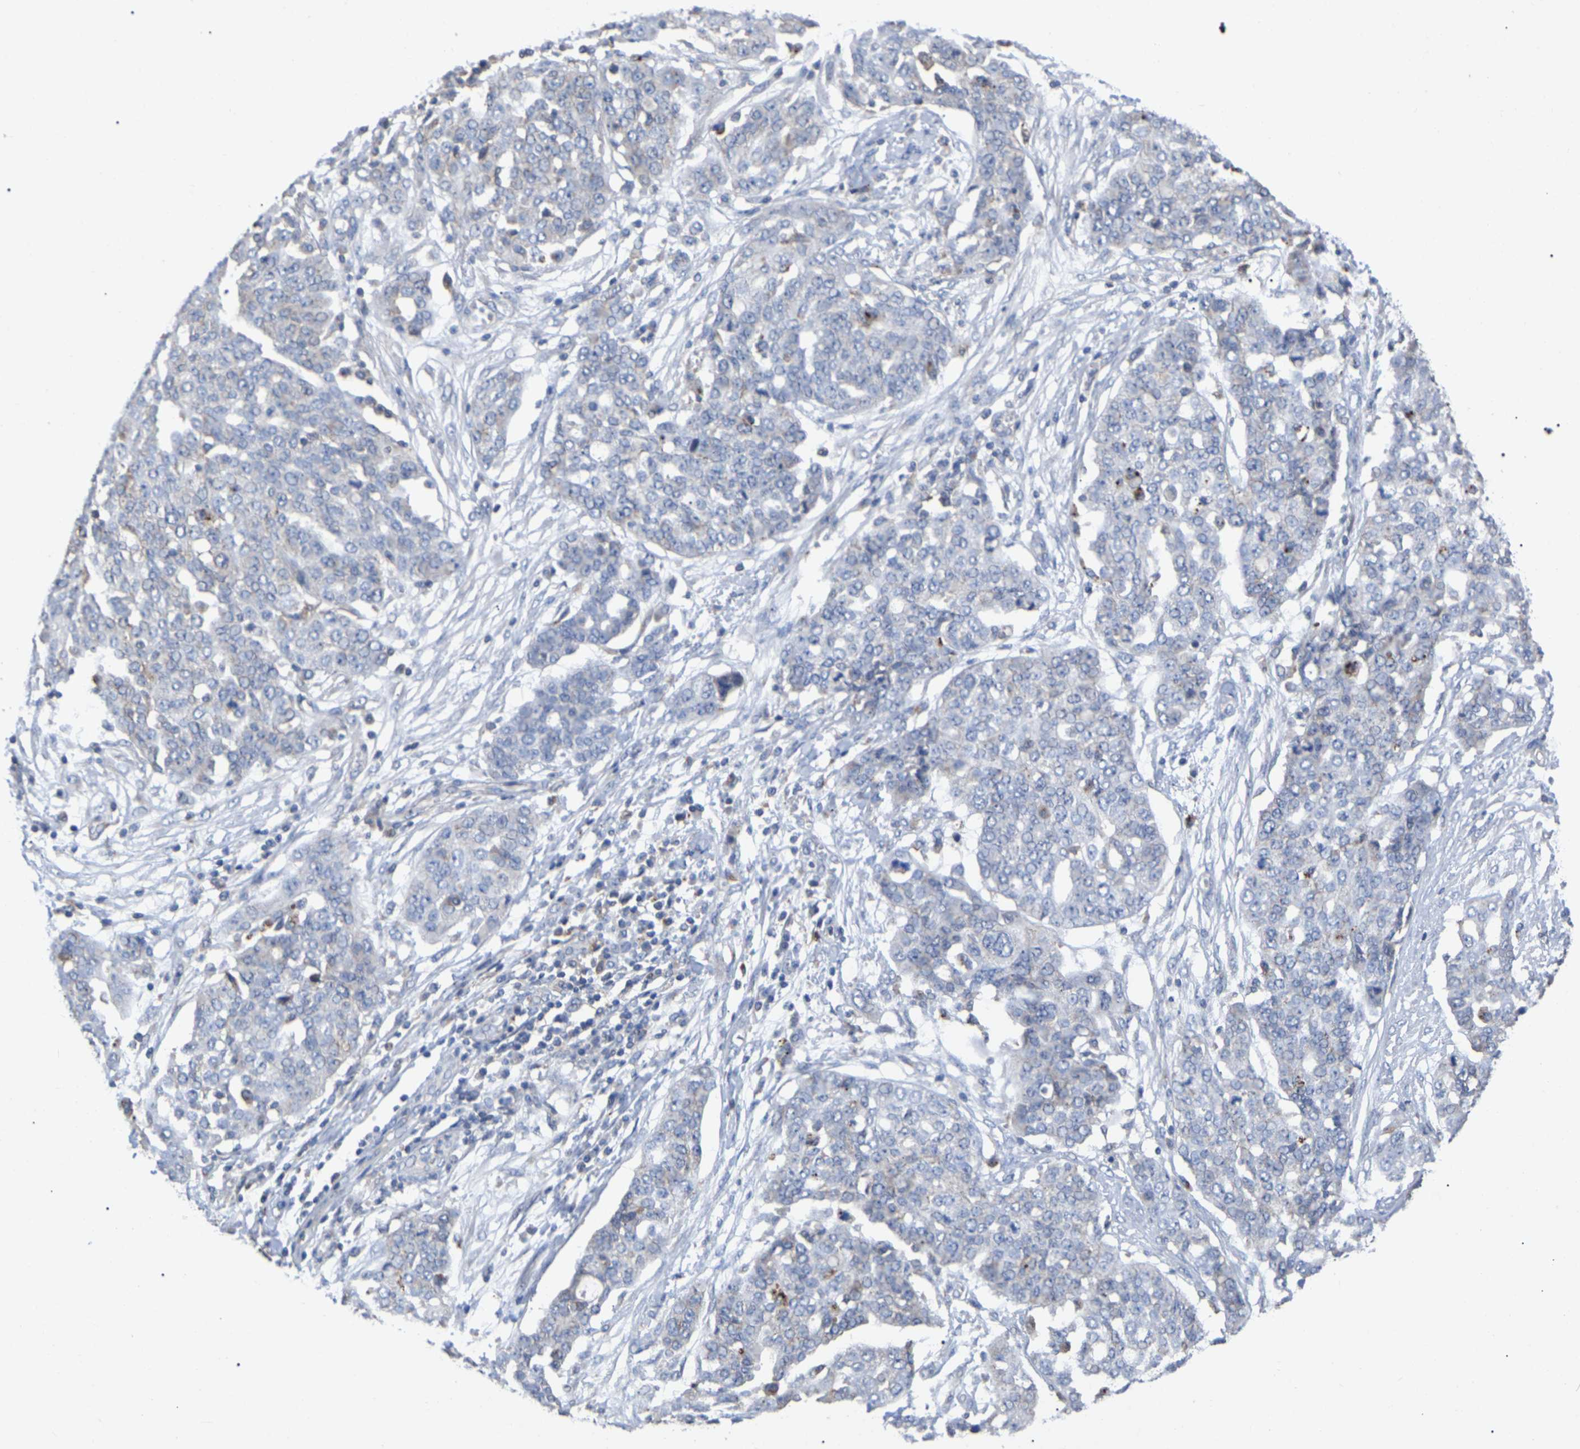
{"staining": {"intensity": "negative", "quantity": "none", "location": "none"}, "tissue": "ovarian cancer", "cell_type": "Tumor cells", "image_type": "cancer", "snomed": [{"axis": "morphology", "description": "Cystadenocarcinoma, serous, NOS"}, {"axis": "topography", "description": "Soft tissue"}, {"axis": "topography", "description": "Ovary"}], "caption": "There is no significant expression in tumor cells of ovarian cancer.", "gene": "FAM171A2", "patient": {"sex": "female", "age": 57}}